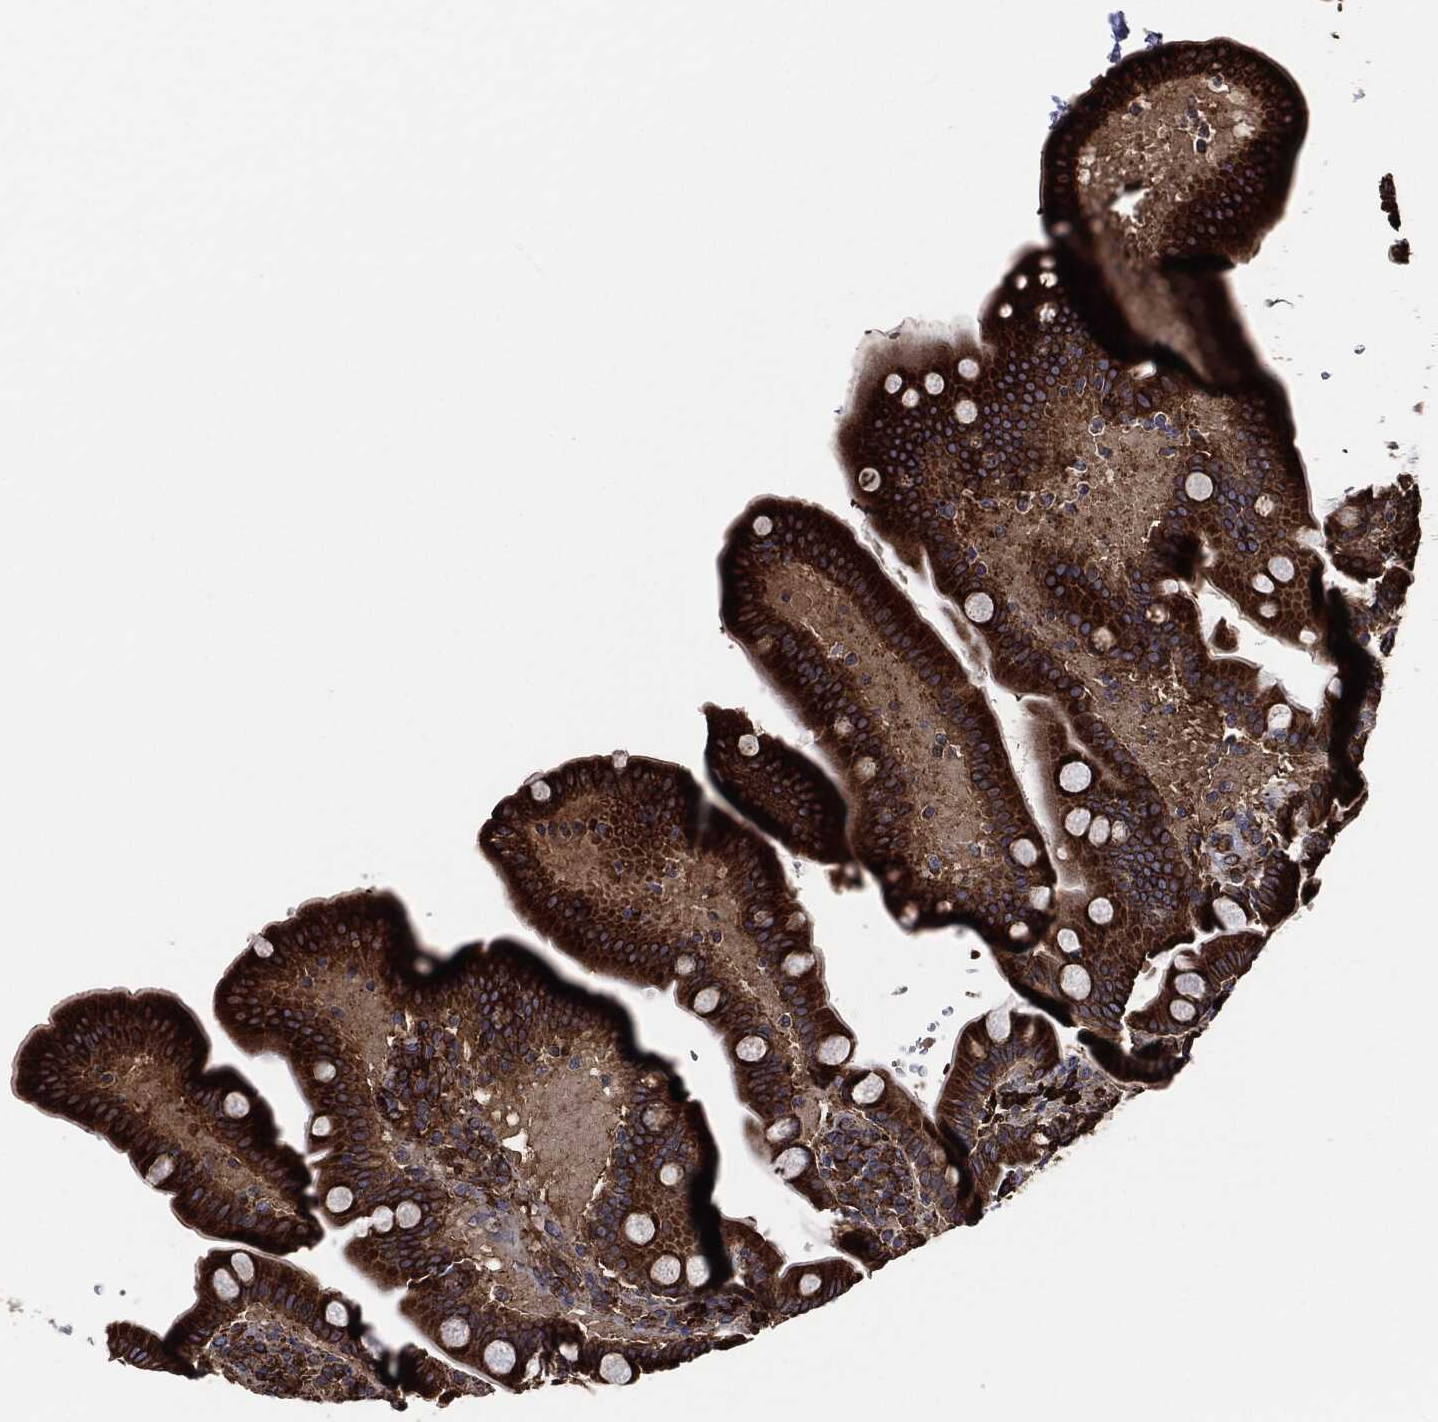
{"staining": {"intensity": "strong", "quantity": ">75%", "location": "cytoplasmic/membranous"}, "tissue": "small intestine", "cell_type": "Glandular cells", "image_type": "normal", "snomed": [{"axis": "morphology", "description": "Normal tissue, NOS"}, {"axis": "topography", "description": "Small intestine"}], "caption": "An IHC photomicrograph of unremarkable tissue is shown. Protein staining in brown labels strong cytoplasmic/membranous positivity in small intestine within glandular cells. The protein of interest is shown in brown color, while the nuclei are stained blue.", "gene": "AMFR", "patient": {"sex": "male", "age": 66}}